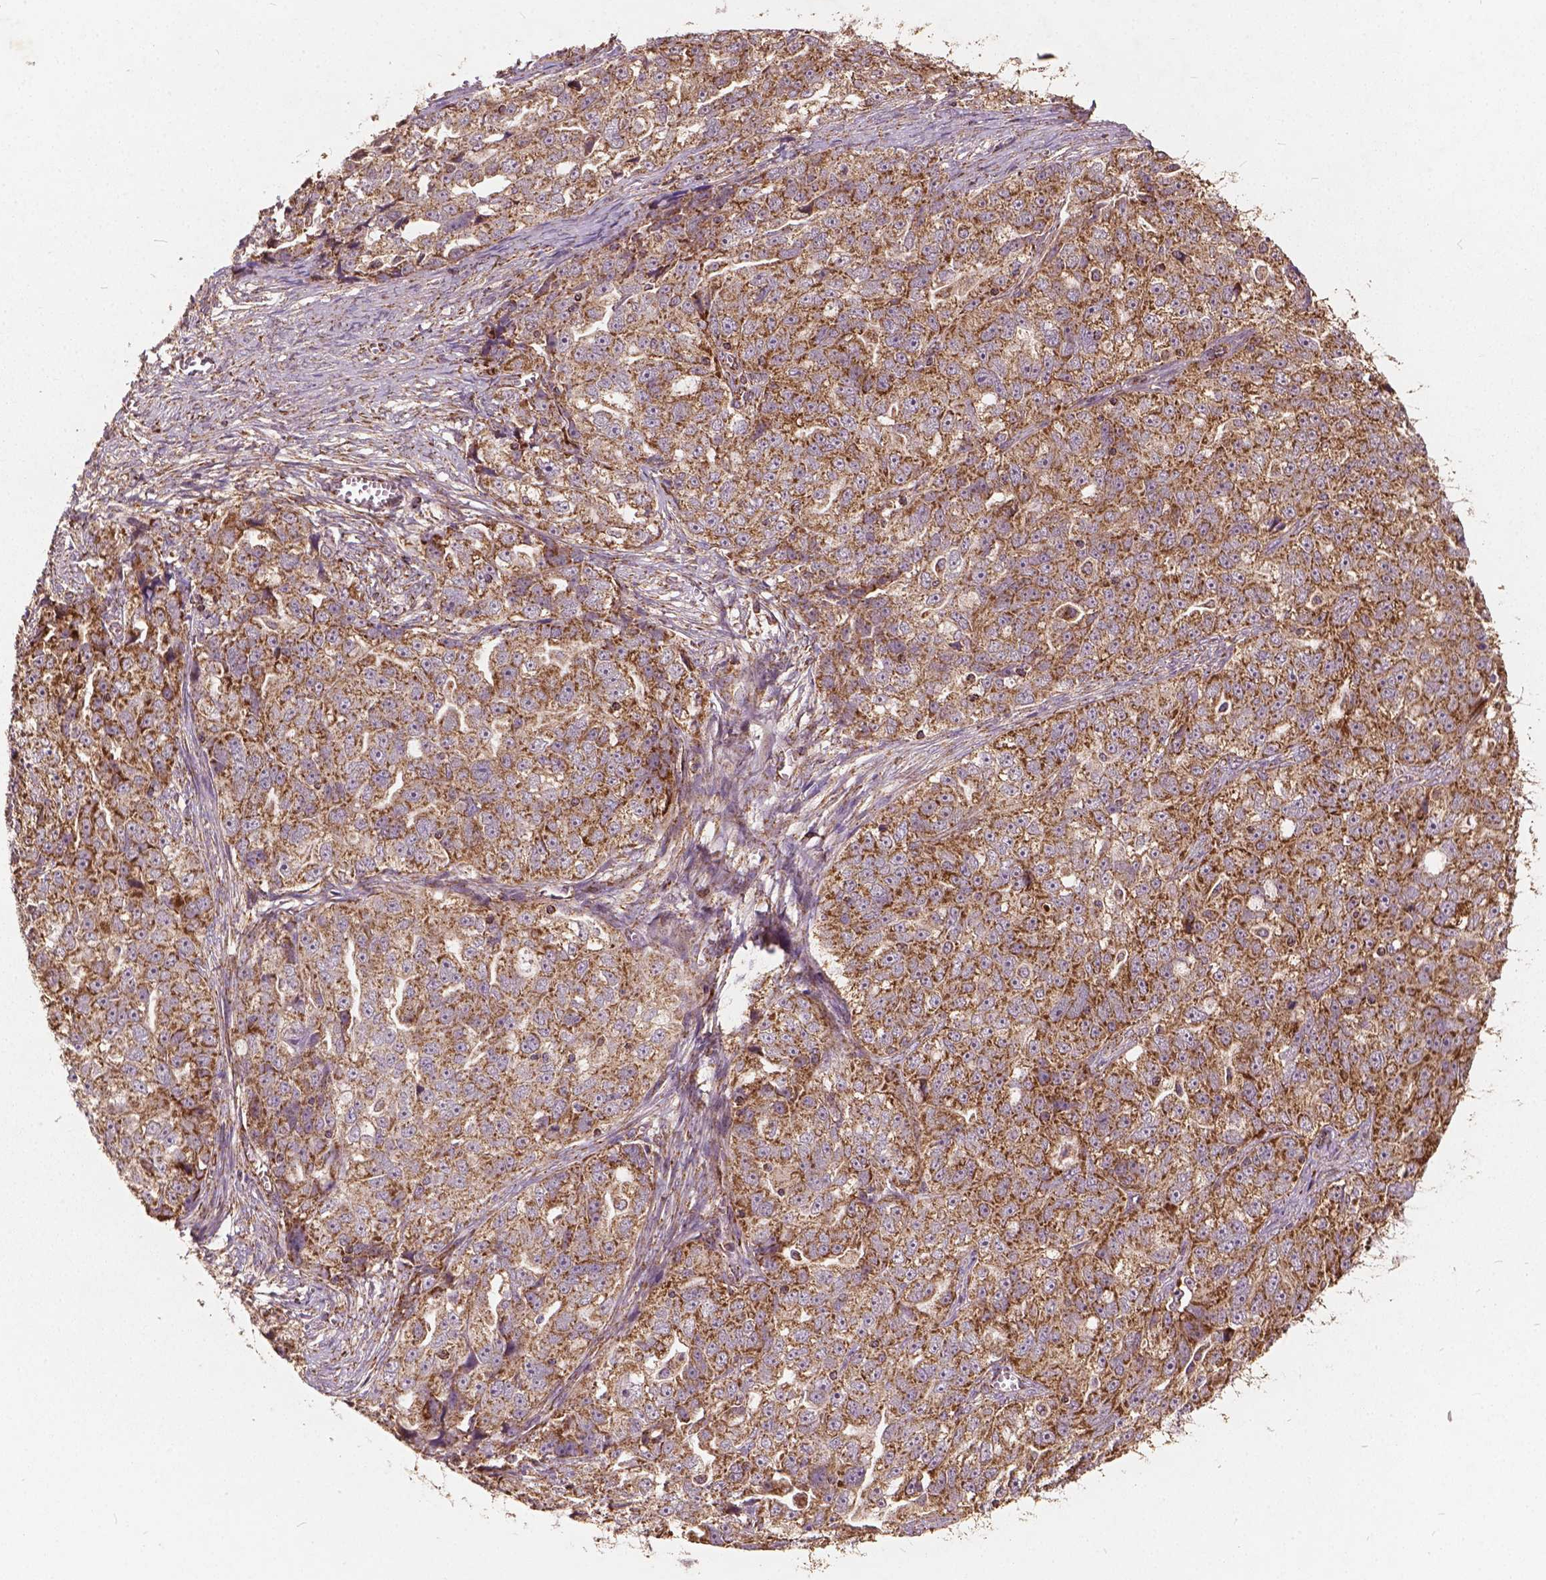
{"staining": {"intensity": "moderate", "quantity": ">75%", "location": "cytoplasmic/membranous"}, "tissue": "ovarian cancer", "cell_type": "Tumor cells", "image_type": "cancer", "snomed": [{"axis": "morphology", "description": "Cystadenocarcinoma, serous, NOS"}, {"axis": "topography", "description": "Ovary"}], "caption": "A brown stain shows moderate cytoplasmic/membranous positivity of a protein in serous cystadenocarcinoma (ovarian) tumor cells. (DAB = brown stain, brightfield microscopy at high magnification).", "gene": "UBXN2A", "patient": {"sex": "female", "age": 51}}